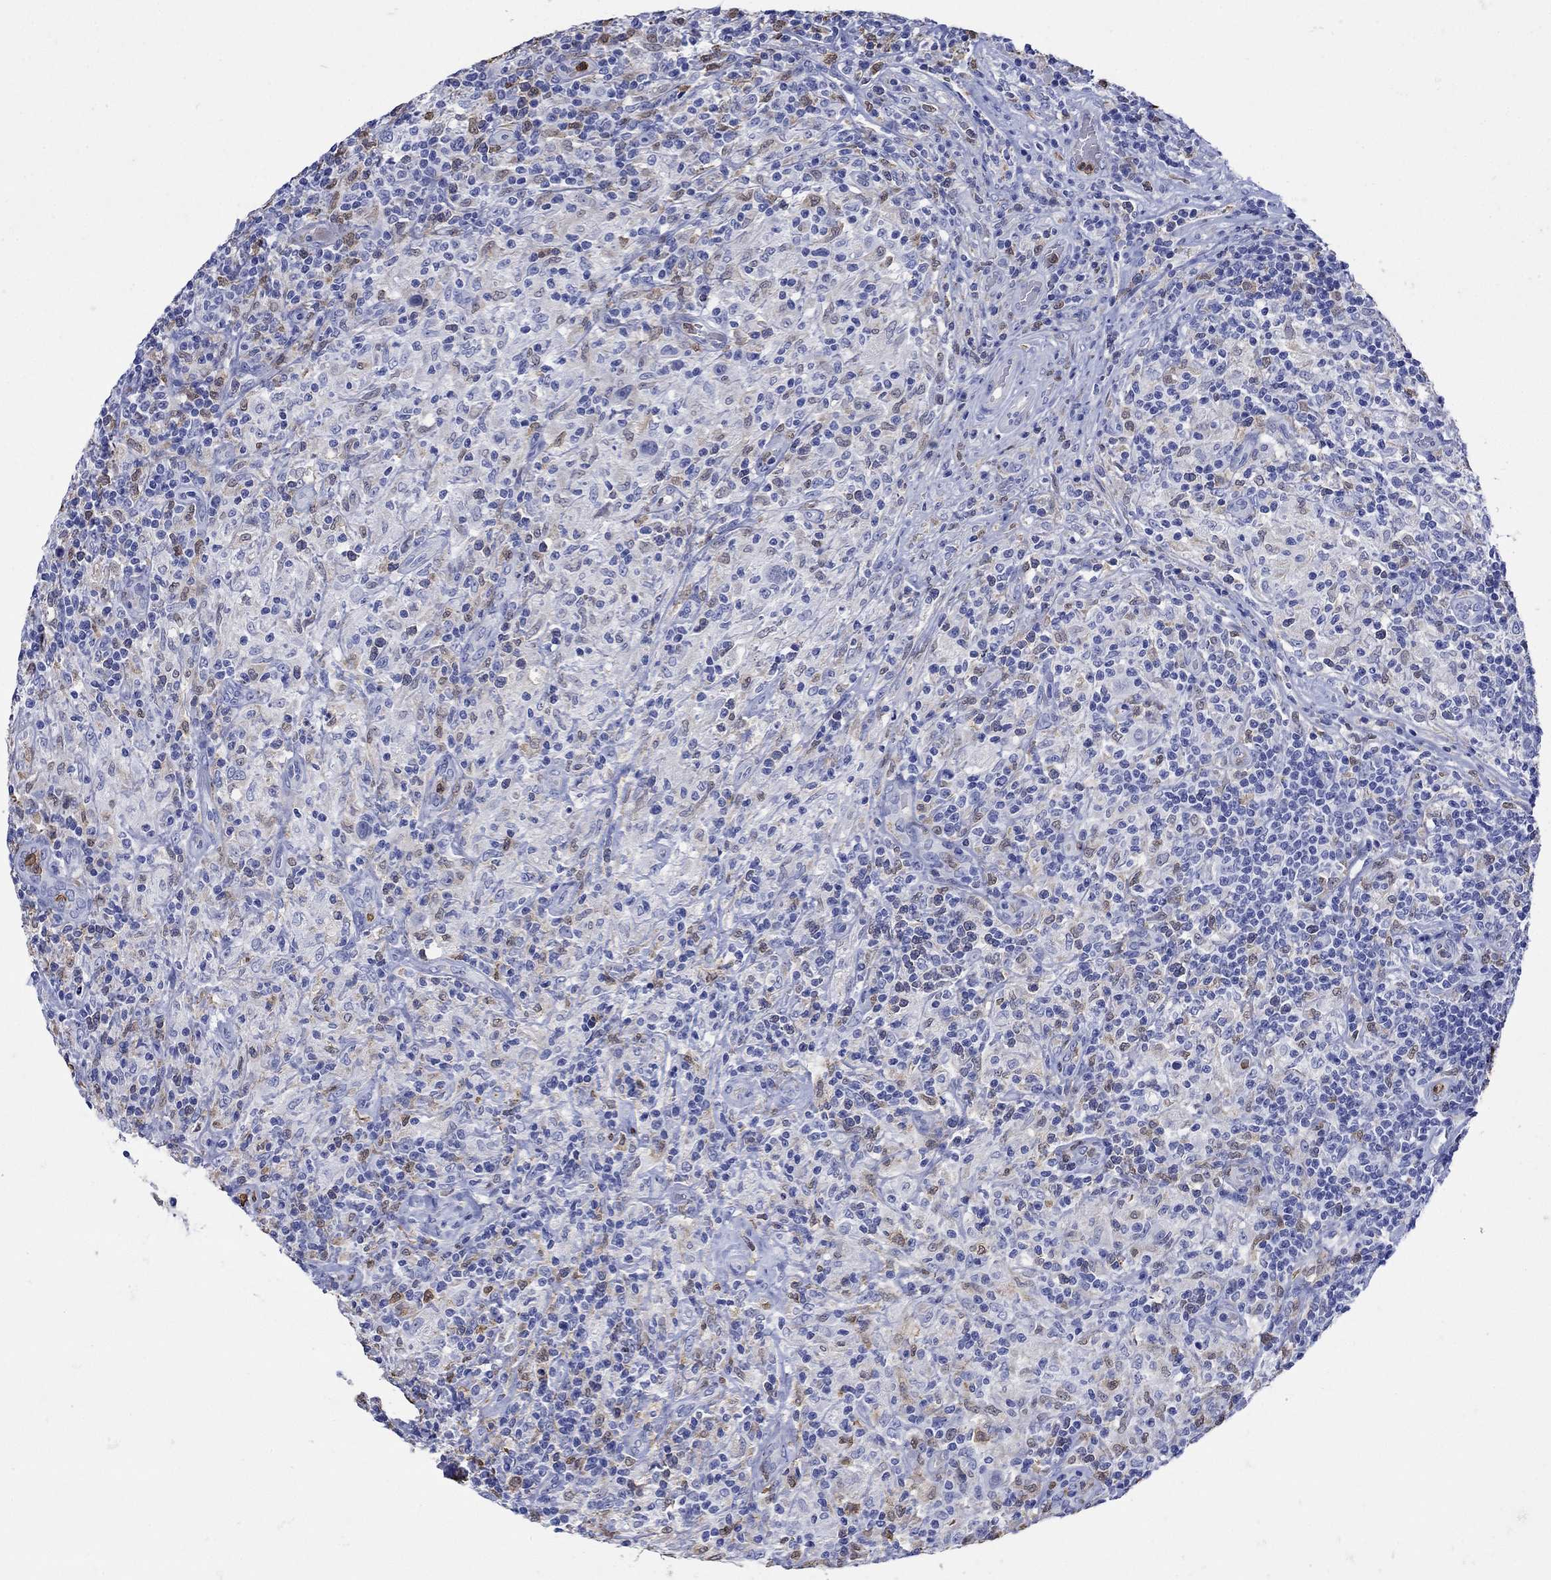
{"staining": {"intensity": "negative", "quantity": "none", "location": "none"}, "tissue": "lymphoma", "cell_type": "Tumor cells", "image_type": "cancer", "snomed": [{"axis": "morphology", "description": "Hodgkin's disease, NOS"}, {"axis": "topography", "description": "Lymph node"}], "caption": "DAB immunohistochemical staining of Hodgkin's disease shows no significant staining in tumor cells.", "gene": "LINGO3", "patient": {"sex": "male", "age": 70}}